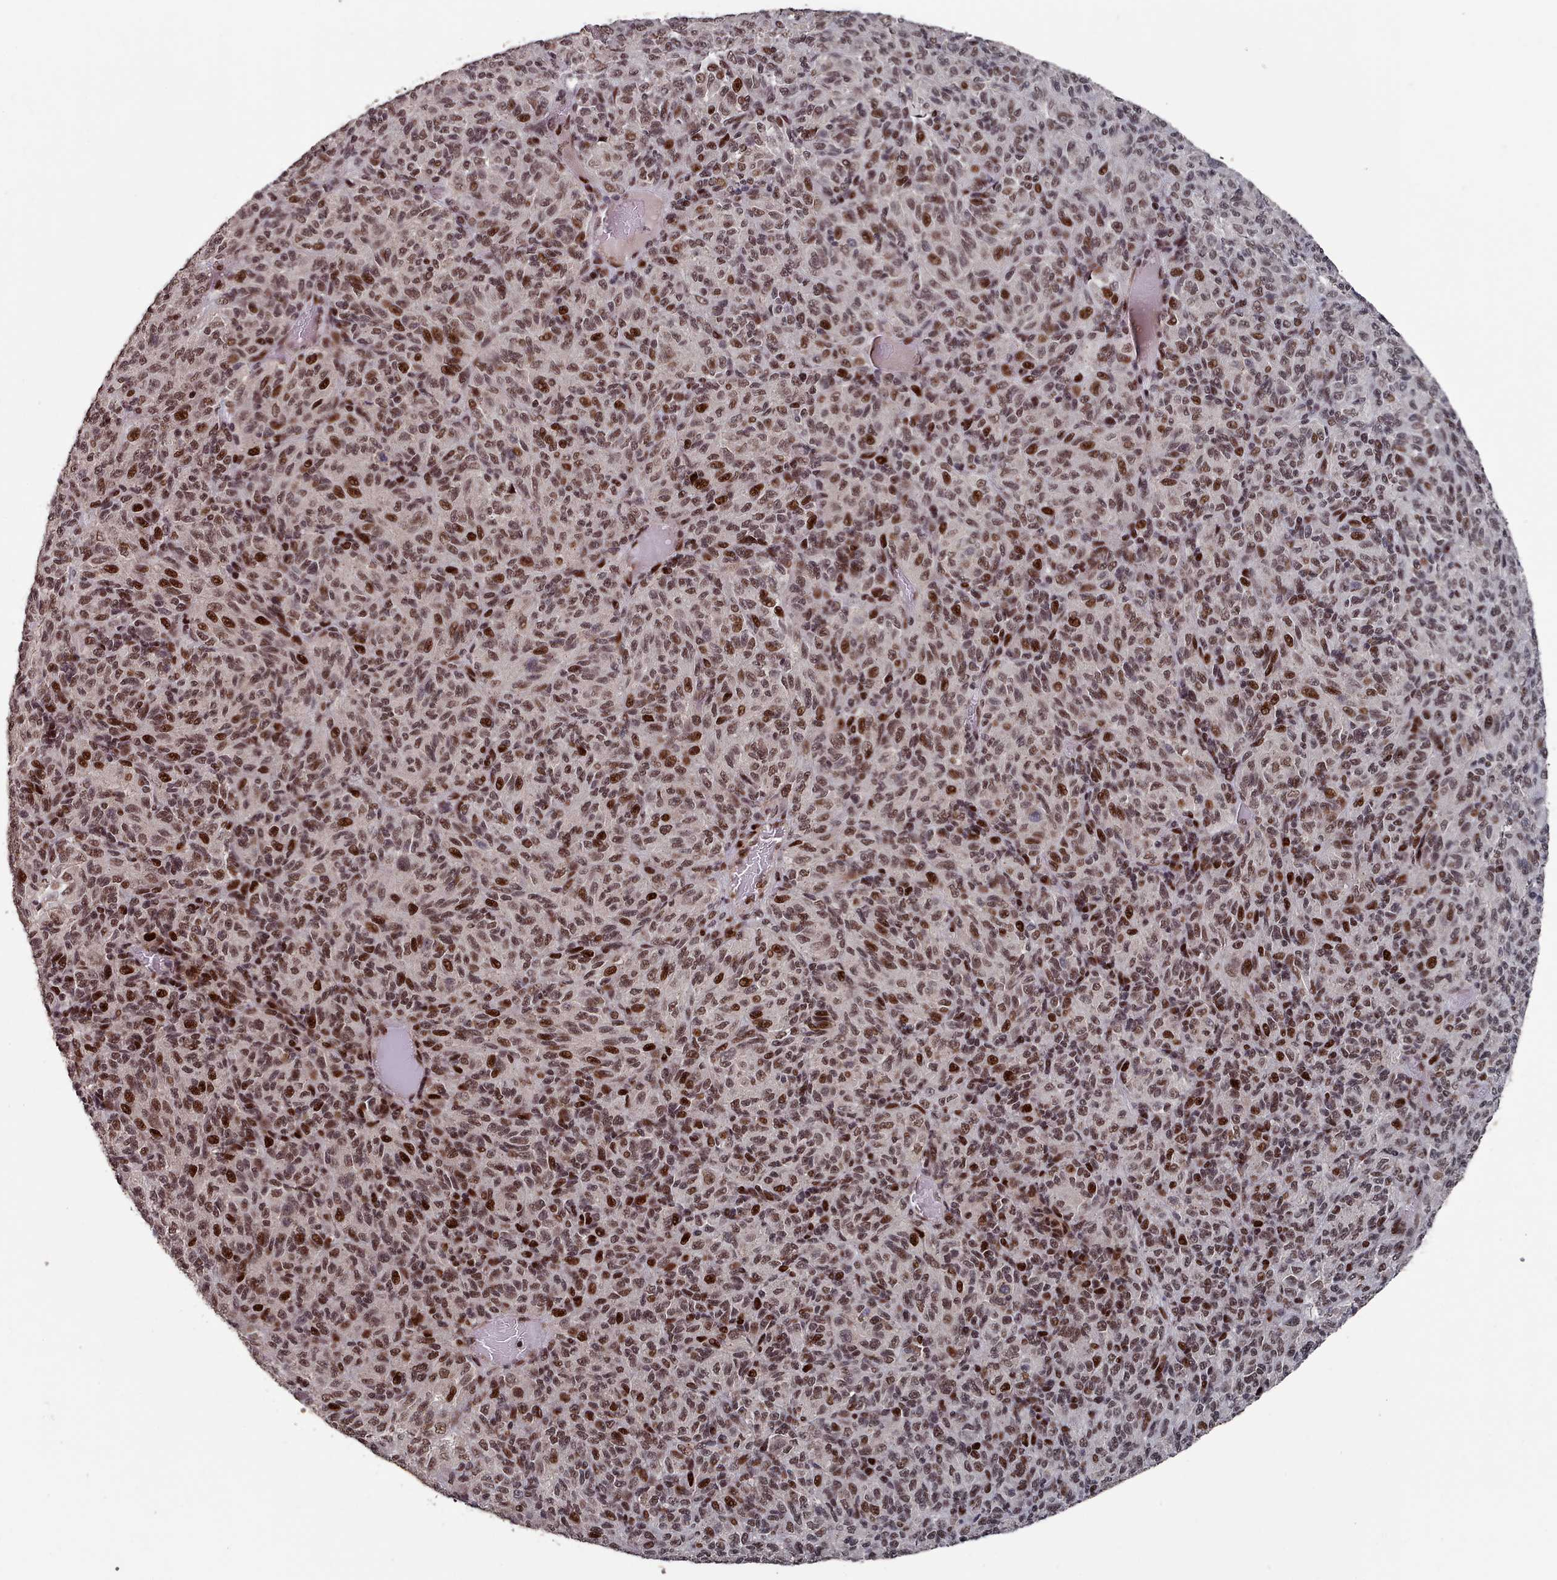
{"staining": {"intensity": "strong", "quantity": ">75%", "location": "nuclear"}, "tissue": "melanoma", "cell_type": "Tumor cells", "image_type": "cancer", "snomed": [{"axis": "morphology", "description": "Malignant melanoma, Metastatic site"}, {"axis": "topography", "description": "Brain"}], "caption": "An image showing strong nuclear staining in about >75% of tumor cells in malignant melanoma (metastatic site), as visualized by brown immunohistochemical staining.", "gene": "PNRC2", "patient": {"sex": "female", "age": 56}}